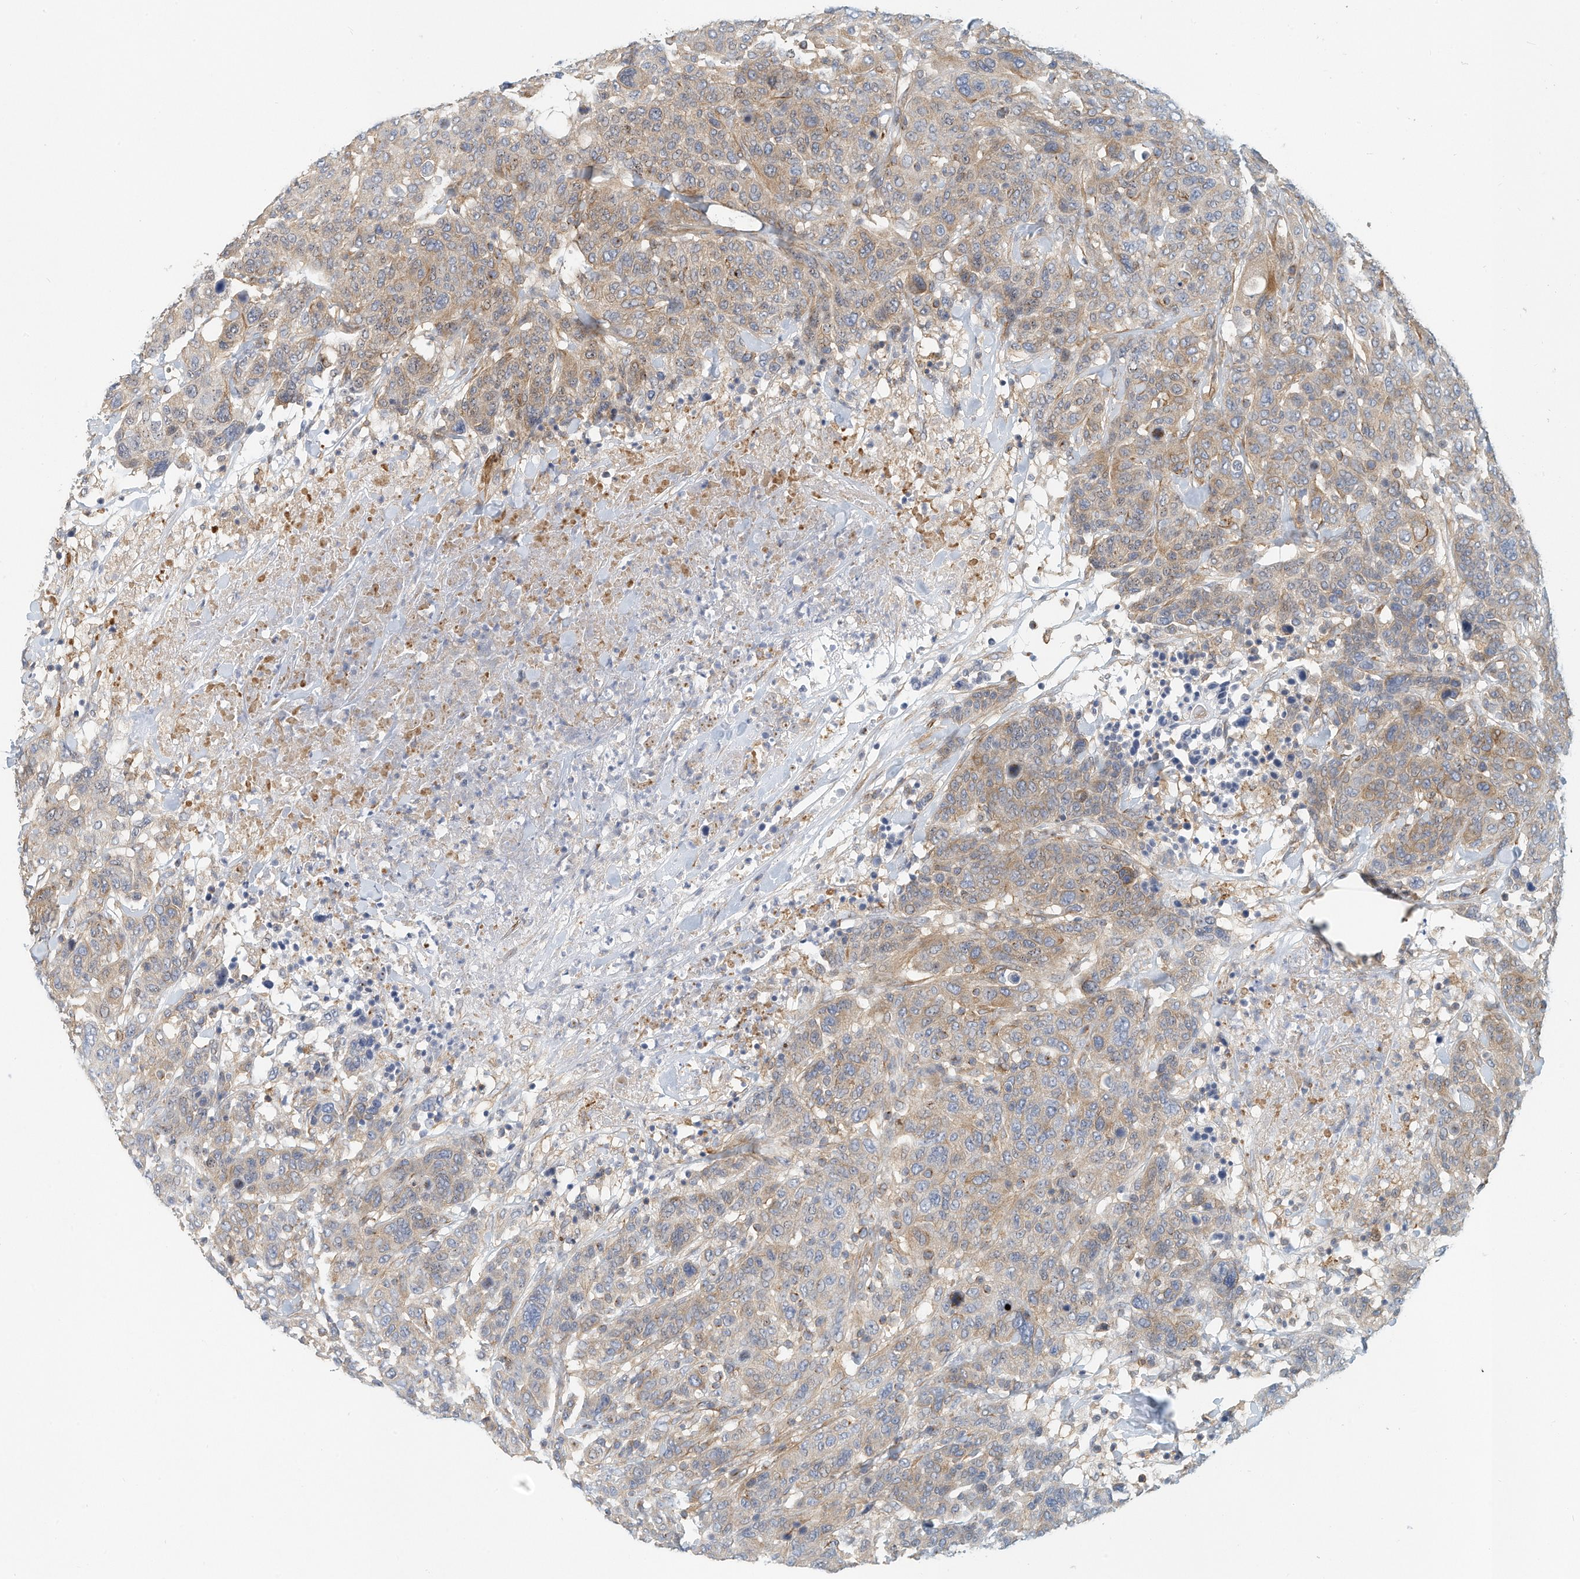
{"staining": {"intensity": "weak", "quantity": "25%-75%", "location": "cytoplasmic/membranous"}, "tissue": "breast cancer", "cell_type": "Tumor cells", "image_type": "cancer", "snomed": [{"axis": "morphology", "description": "Duct carcinoma"}, {"axis": "topography", "description": "Breast"}], "caption": "IHC of breast cancer shows low levels of weak cytoplasmic/membranous staining in about 25%-75% of tumor cells. The protein of interest is shown in brown color, while the nuclei are stained blue.", "gene": "MICAL1", "patient": {"sex": "female", "age": 37}}